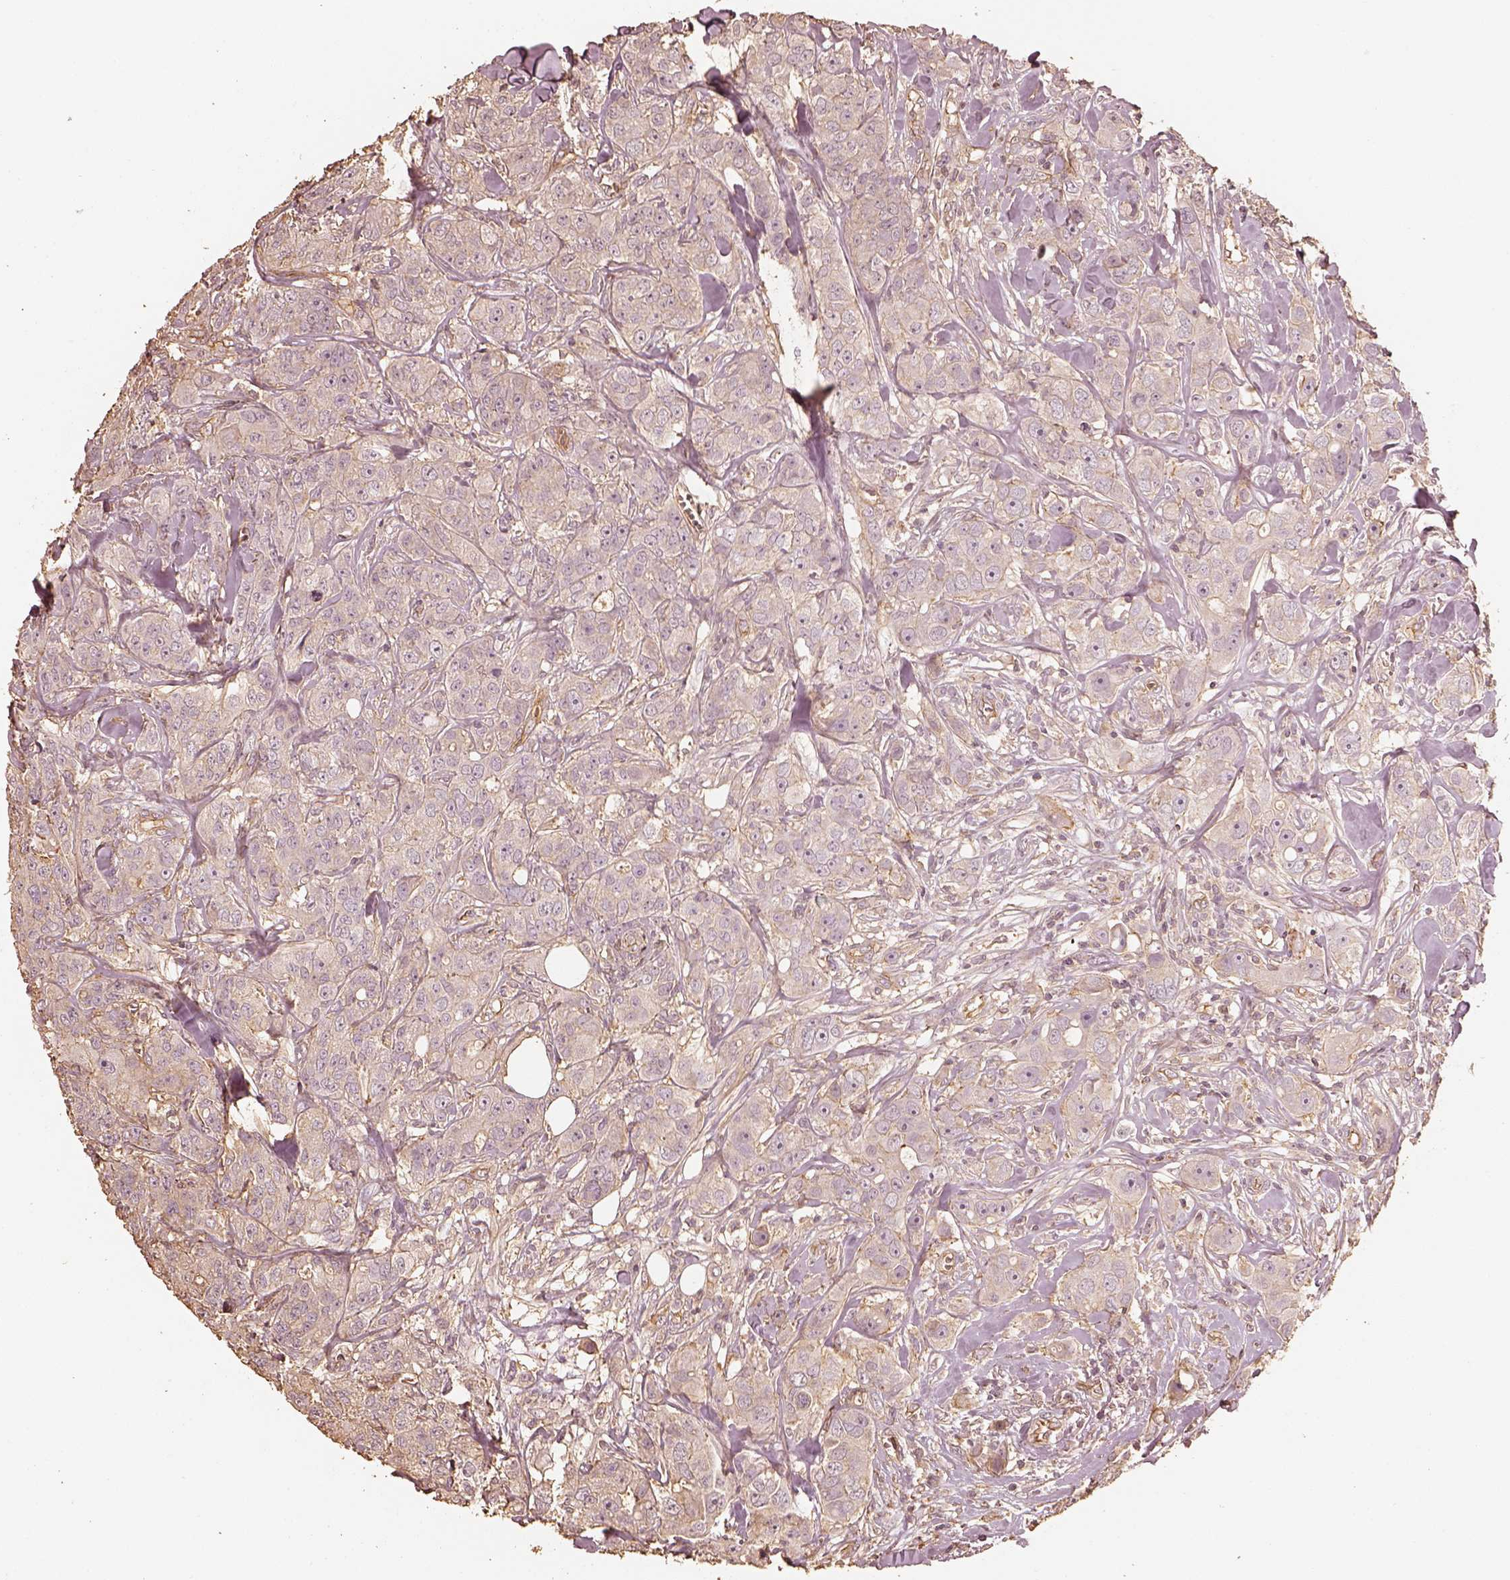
{"staining": {"intensity": "weak", "quantity": "<25%", "location": "cytoplasmic/membranous"}, "tissue": "breast cancer", "cell_type": "Tumor cells", "image_type": "cancer", "snomed": [{"axis": "morphology", "description": "Duct carcinoma"}, {"axis": "topography", "description": "Breast"}], "caption": "Protein analysis of invasive ductal carcinoma (breast) demonstrates no significant expression in tumor cells.", "gene": "WDR7", "patient": {"sex": "female", "age": 43}}